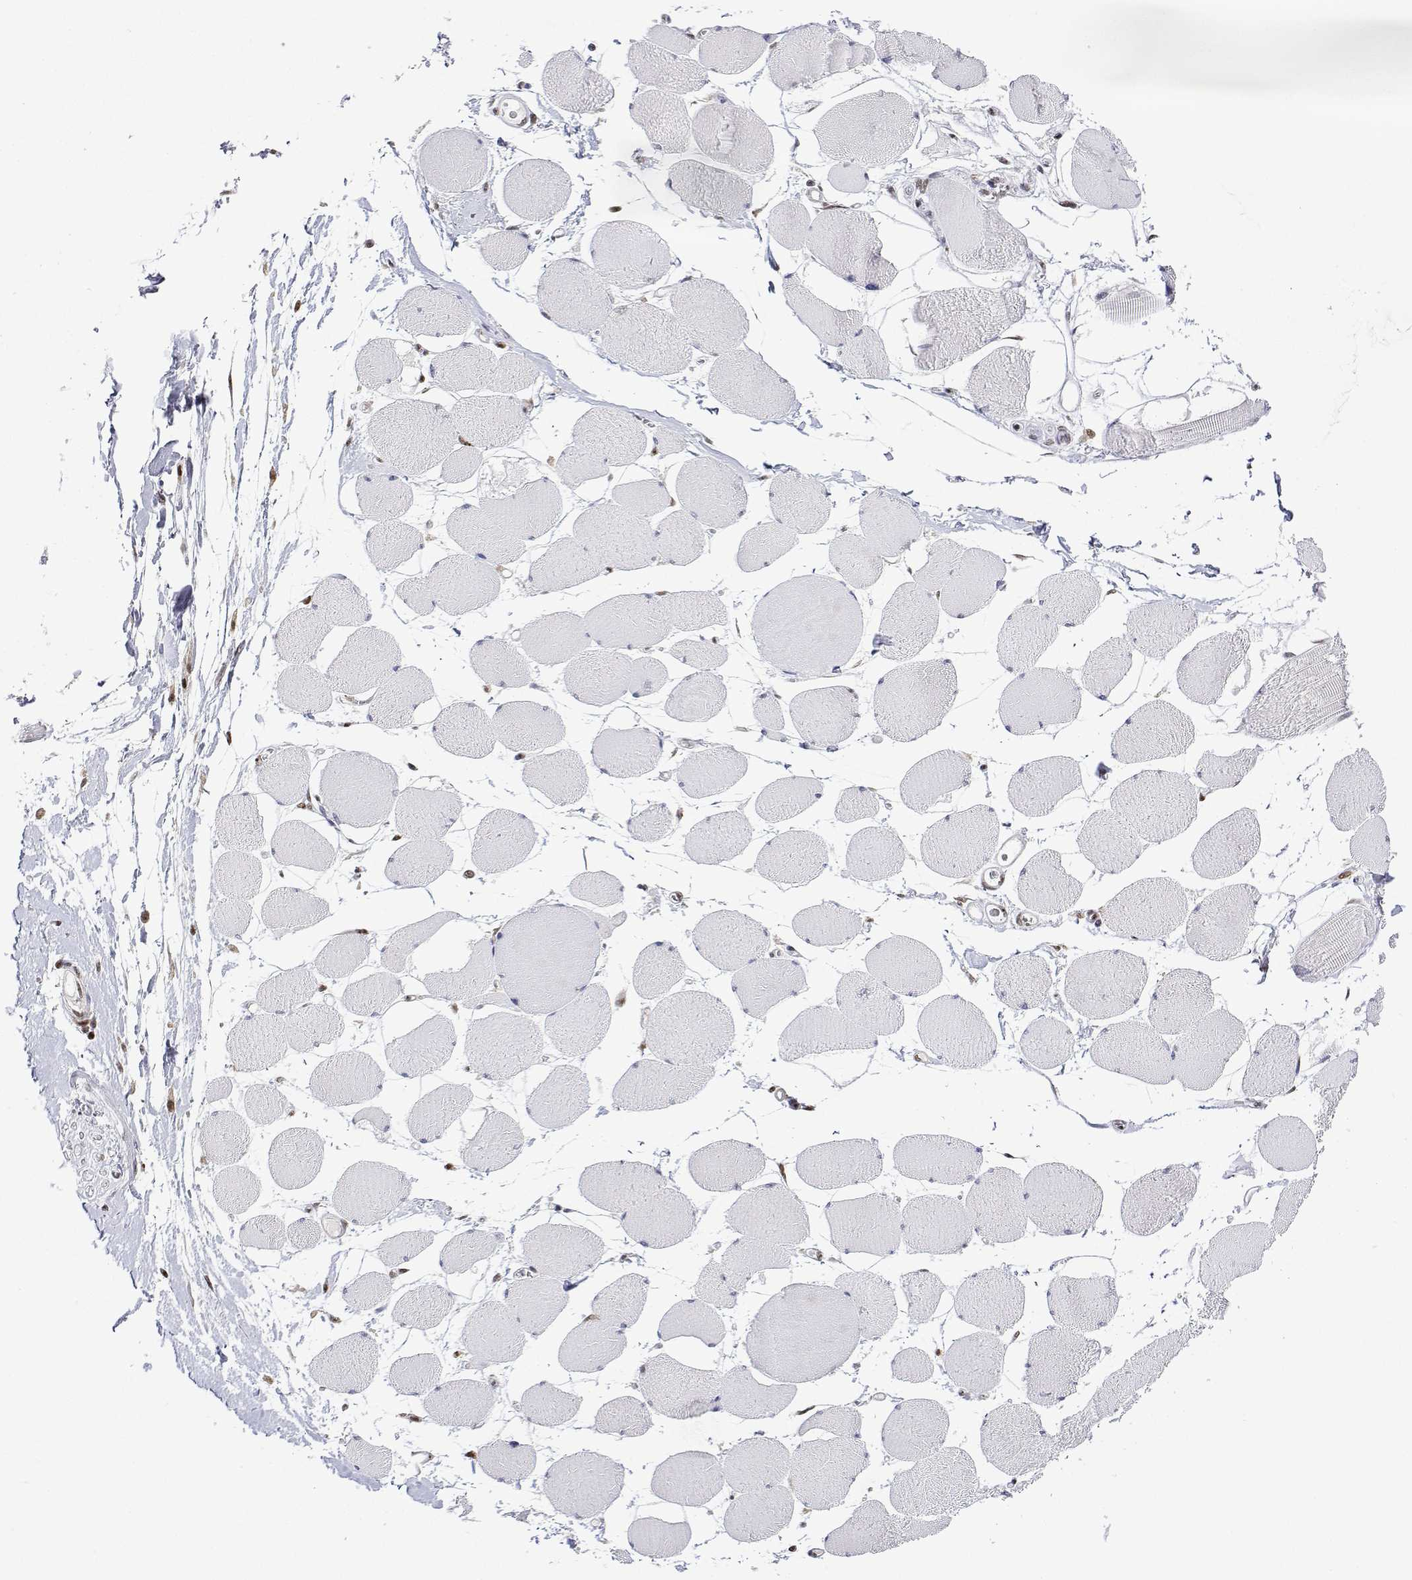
{"staining": {"intensity": "negative", "quantity": "none", "location": "none"}, "tissue": "skeletal muscle", "cell_type": "Myocytes", "image_type": "normal", "snomed": [{"axis": "morphology", "description": "Normal tissue, NOS"}, {"axis": "topography", "description": "Skeletal muscle"}], "caption": "Myocytes are negative for brown protein staining in unremarkable skeletal muscle. Nuclei are stained in blue.", "gene": "ADAR", "patient": {"sex": "female", "age": 75}}